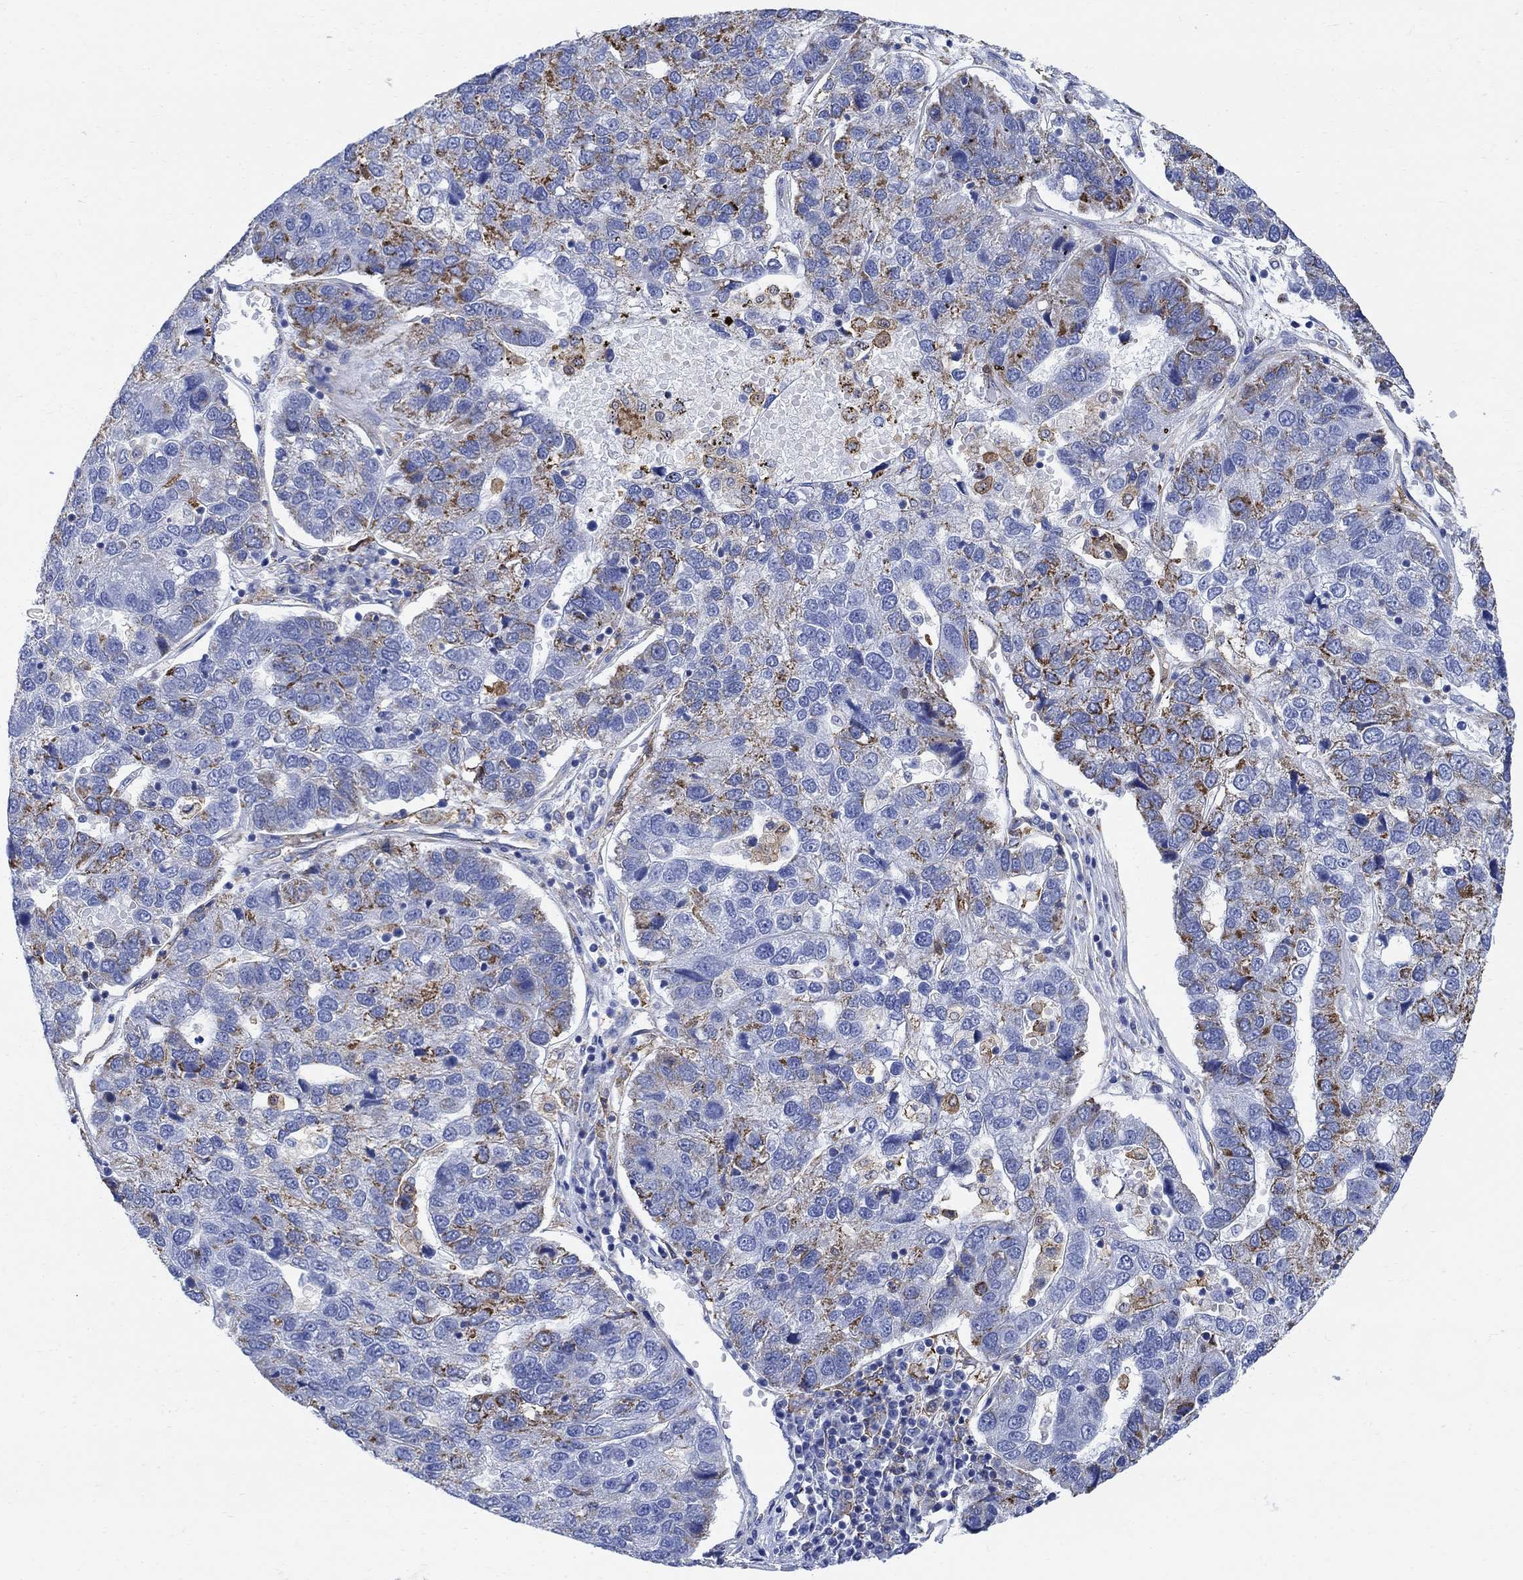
{"staining": {"intensity": "strong", "quantity": "25%-75%", "location": "cytoplasmic/membranous"}, "tissue": "pancreatic cancer", "cell_type": "Tumor cells", "image_type": "cancer", "snomed": [{"axis": "morphology", "description": "Adenocarcinoma, NOS"}, {"axis": "topography", "description": "Pancreas"}], "caption": "Protein expression analysis of pancreatic adenocarcinoma demonstrates strong cytoplasmic/membranous staining in approximately 25%-75% of tumor cells.", "gene": "PHF21B", "patient": {"sex": "female", "age": 61}}